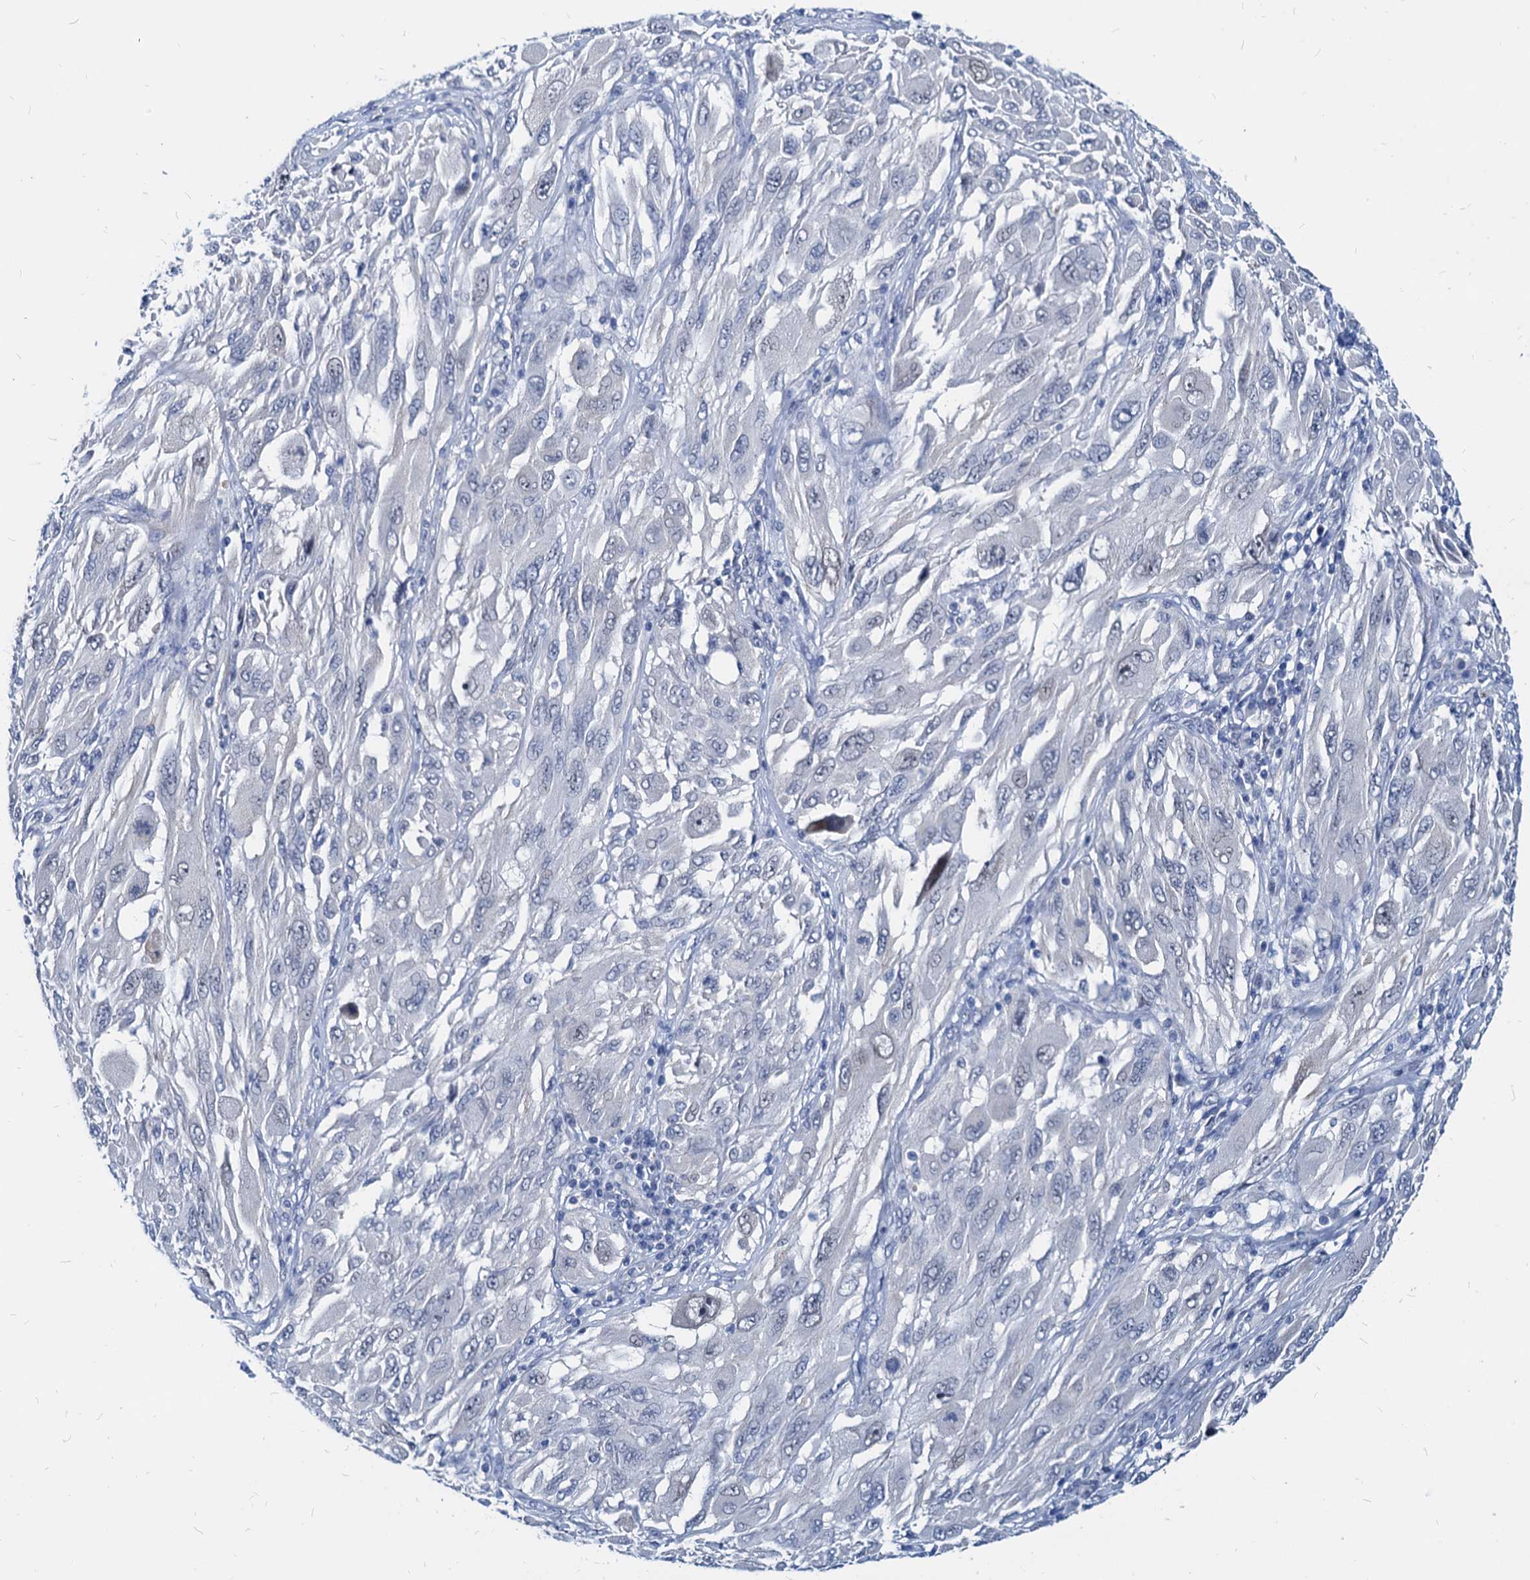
{"staining": {"intensity": "negative", "quantity": "none", "location": "none"}, "tissue": "melanoma", "cell_type": "Tumor cells", "image_type": "cancer", "snomed": [{"axis": "morphology", "description": "Malignant melanoma, NOS"}, {"axis": "topography", "description": "Skin"}], "caption": "Human malignant melanoma stained for a protein using immunohistochemistry (IHC) demonstrates no positivity in tumor cells.", "gene": "HSF2", "patient": {"sex": "female", "age": 91}}